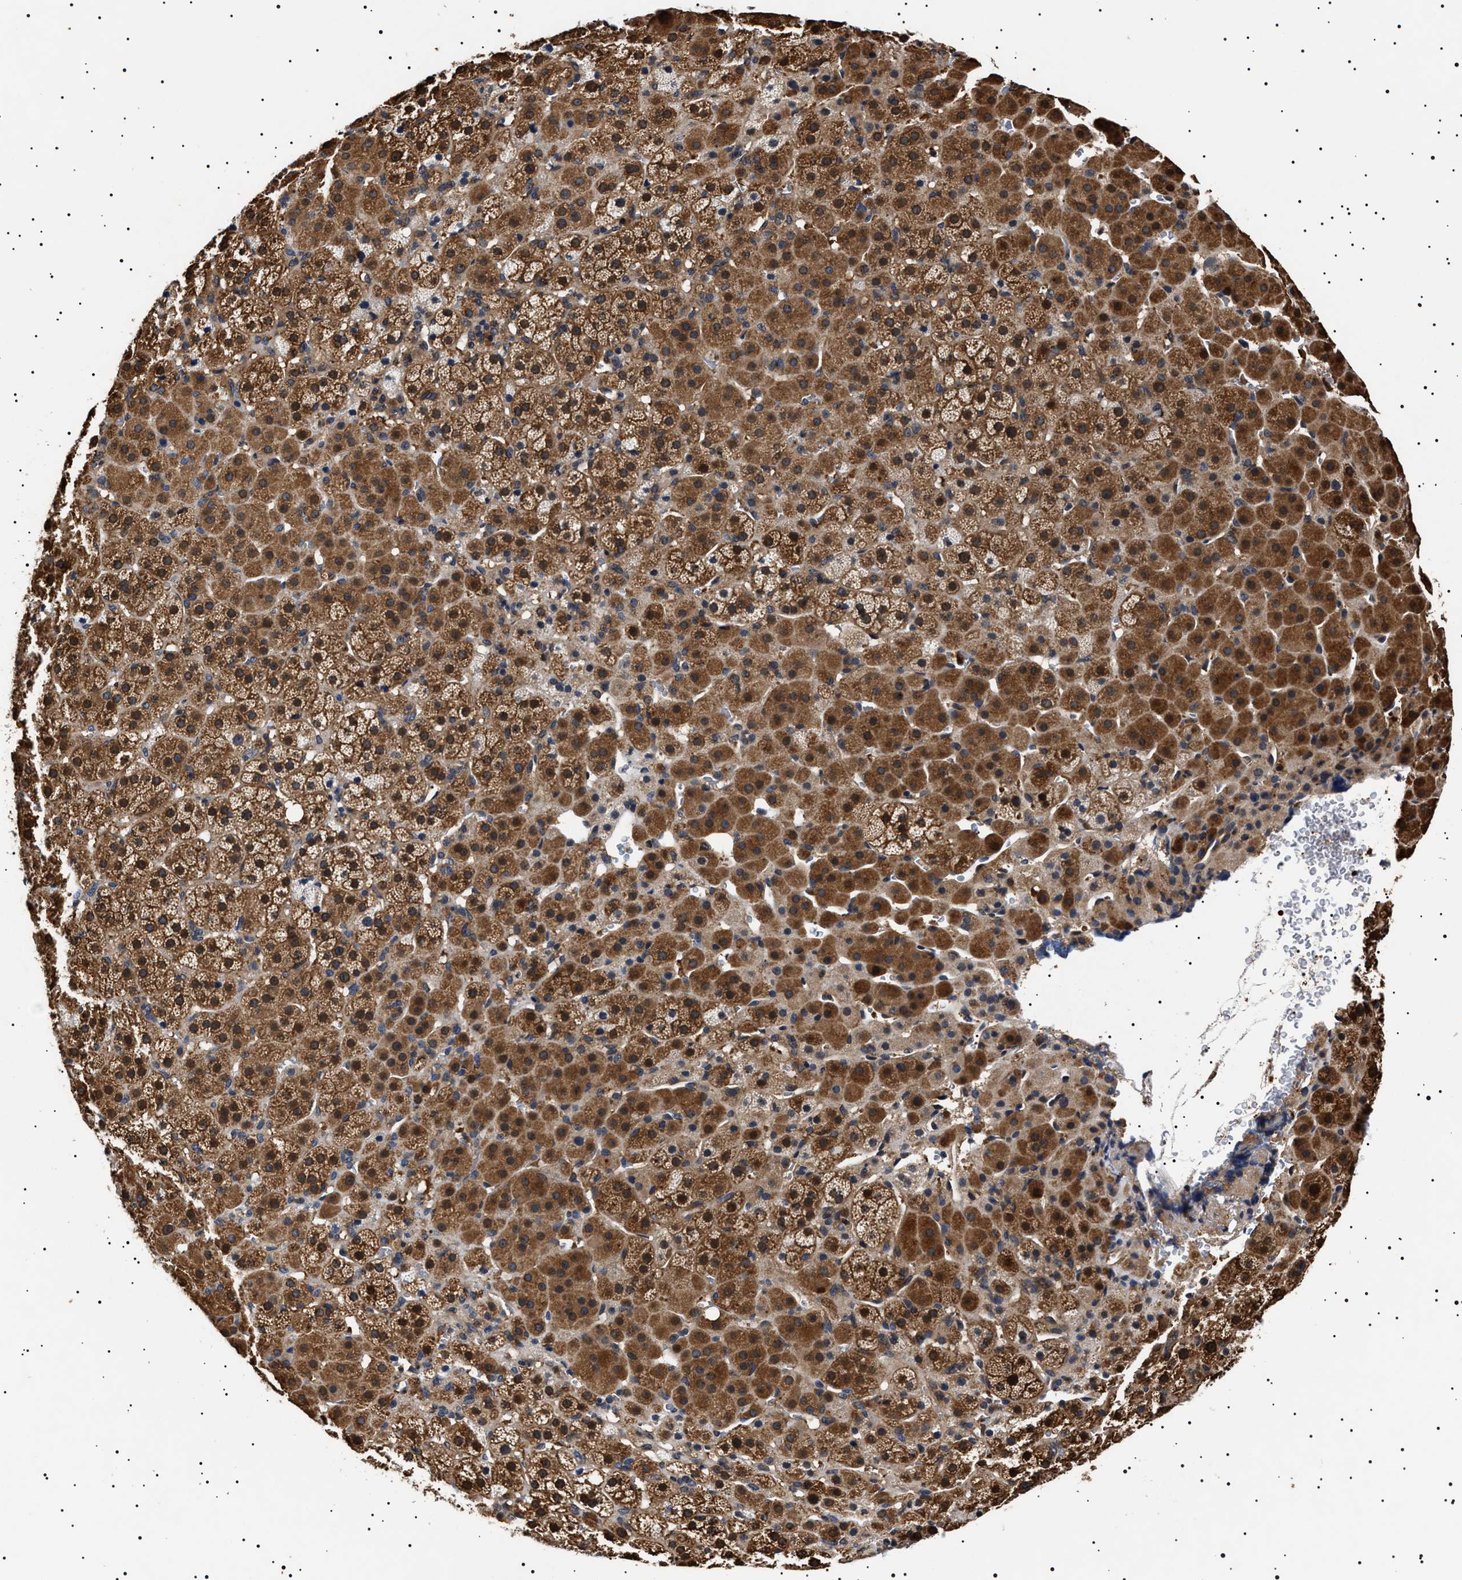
{"staining": {"intensity": "moderate", "quantity": ">75%", "location": "cytoplasmic/membranous,nuclear"}, "tissue": "adrenal gland", "cell_type": "Glandular cells", "image_type": "normal", "snomed": [{"axis": "morphology", "description": "Normal tissue, NOS"}, {"axis": "topography", "description": "Adrenal gland"}], "caption": "Moderate cytoplasmic/membranous,nuclear positivity is seen in approximately >75% of glandular cells in normal adrenal gland. (brown staining indicates protein expression, while blue staining denotes nuclei).", "gene": "SLC4A7", "patient": {"sex": "female", "age": 57}}